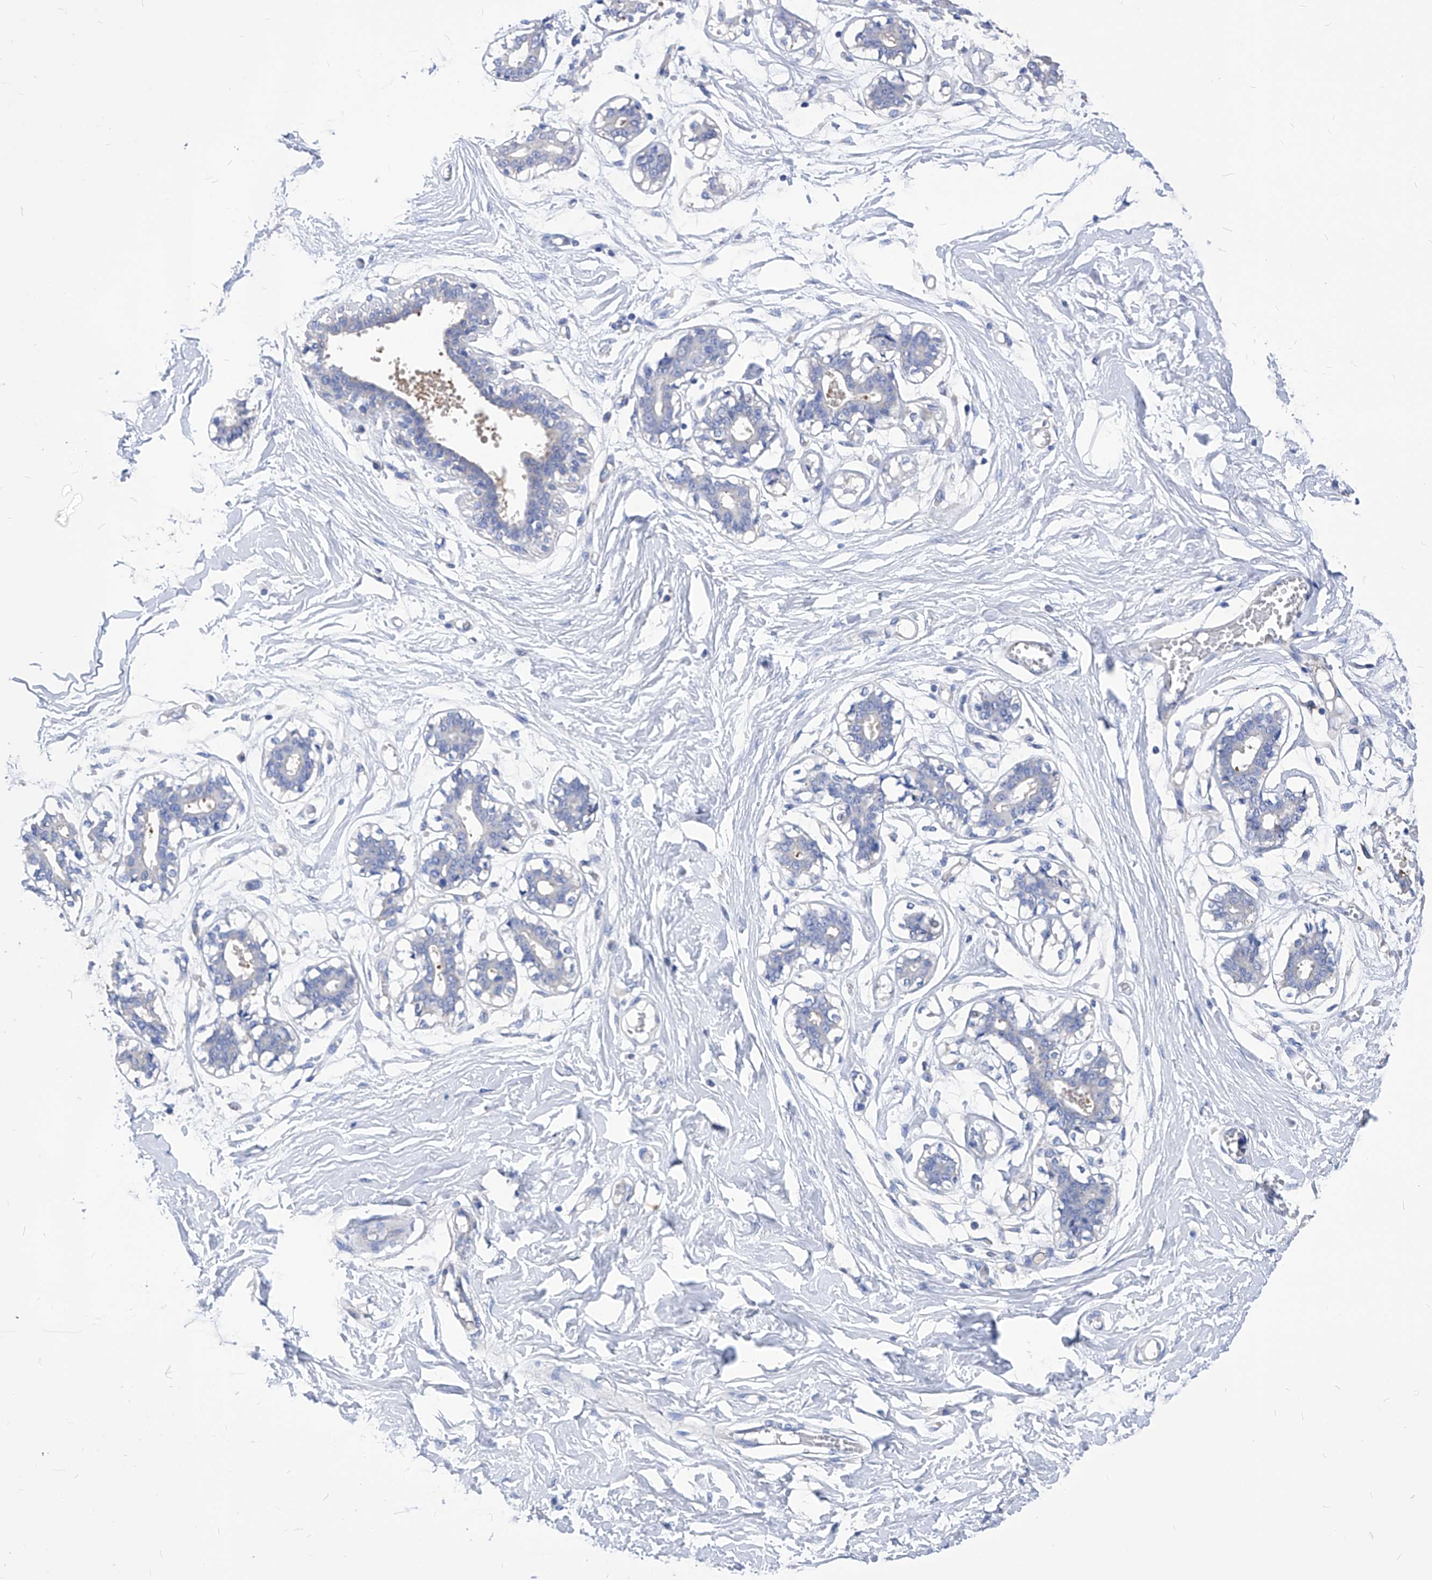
{"staining": {"intensity": "negative", "quantity": "none", "location": "none"}, "tissue": "breast", "cell_type": "Adipocytes", "image_type": "normal", "snomed": [{"axis": "morphology", "description": "Normal tissue, NOS"}, {"axis": "topography", "description": "Breast"}], "caption": "Immunohistochemical staining of unremarkable breast displays no significant staining in adipocytes. (IHC, brightfield microscopy, high magnification).", "gene": "XPNPEP1", "patient": {"sex": "female", "age": 27}}